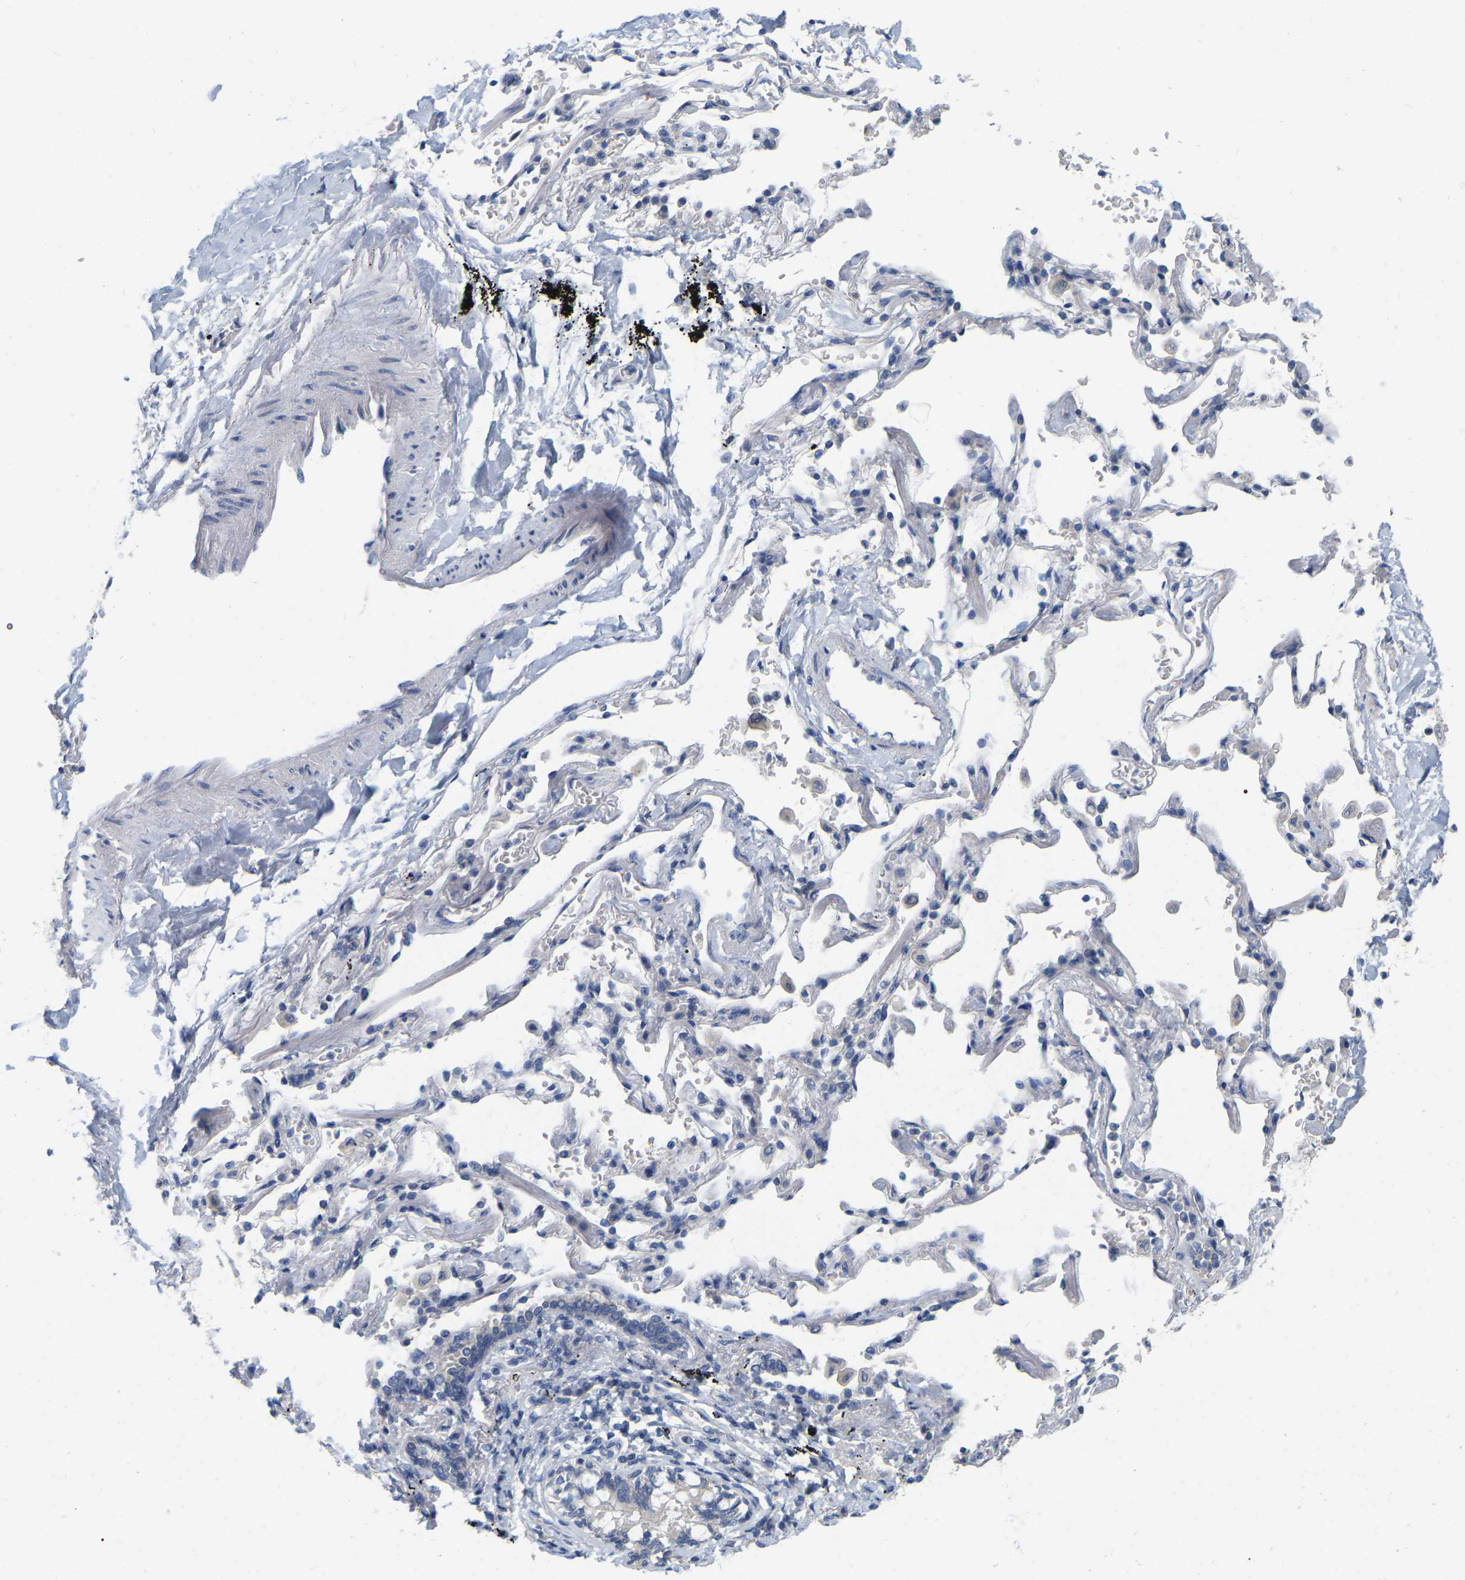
{"staining": {"intensity": "negative", "quantity": "none", "location": "none"}, "tissue": "adipose tissue", "cell_type": "Adipocytes", "image_type": "normal", "snomed": [{"axis": "morphology", "description": "Normal tissue, NOS"}, {"axis": "topography", "description": "Cartilage tissue"}, {"axis": "topography", "description": "Lung"}], "caption": "Immunohistochemical staining of normal human adipose tissue reveals no significant staining in adipocytes. (DAB (3,3'-diaminobenzidine) IHC visualized using brightfield microscopy, high magnification).", "gene": "WIPI2", "patient": {"sex": "female", "age": 77}}